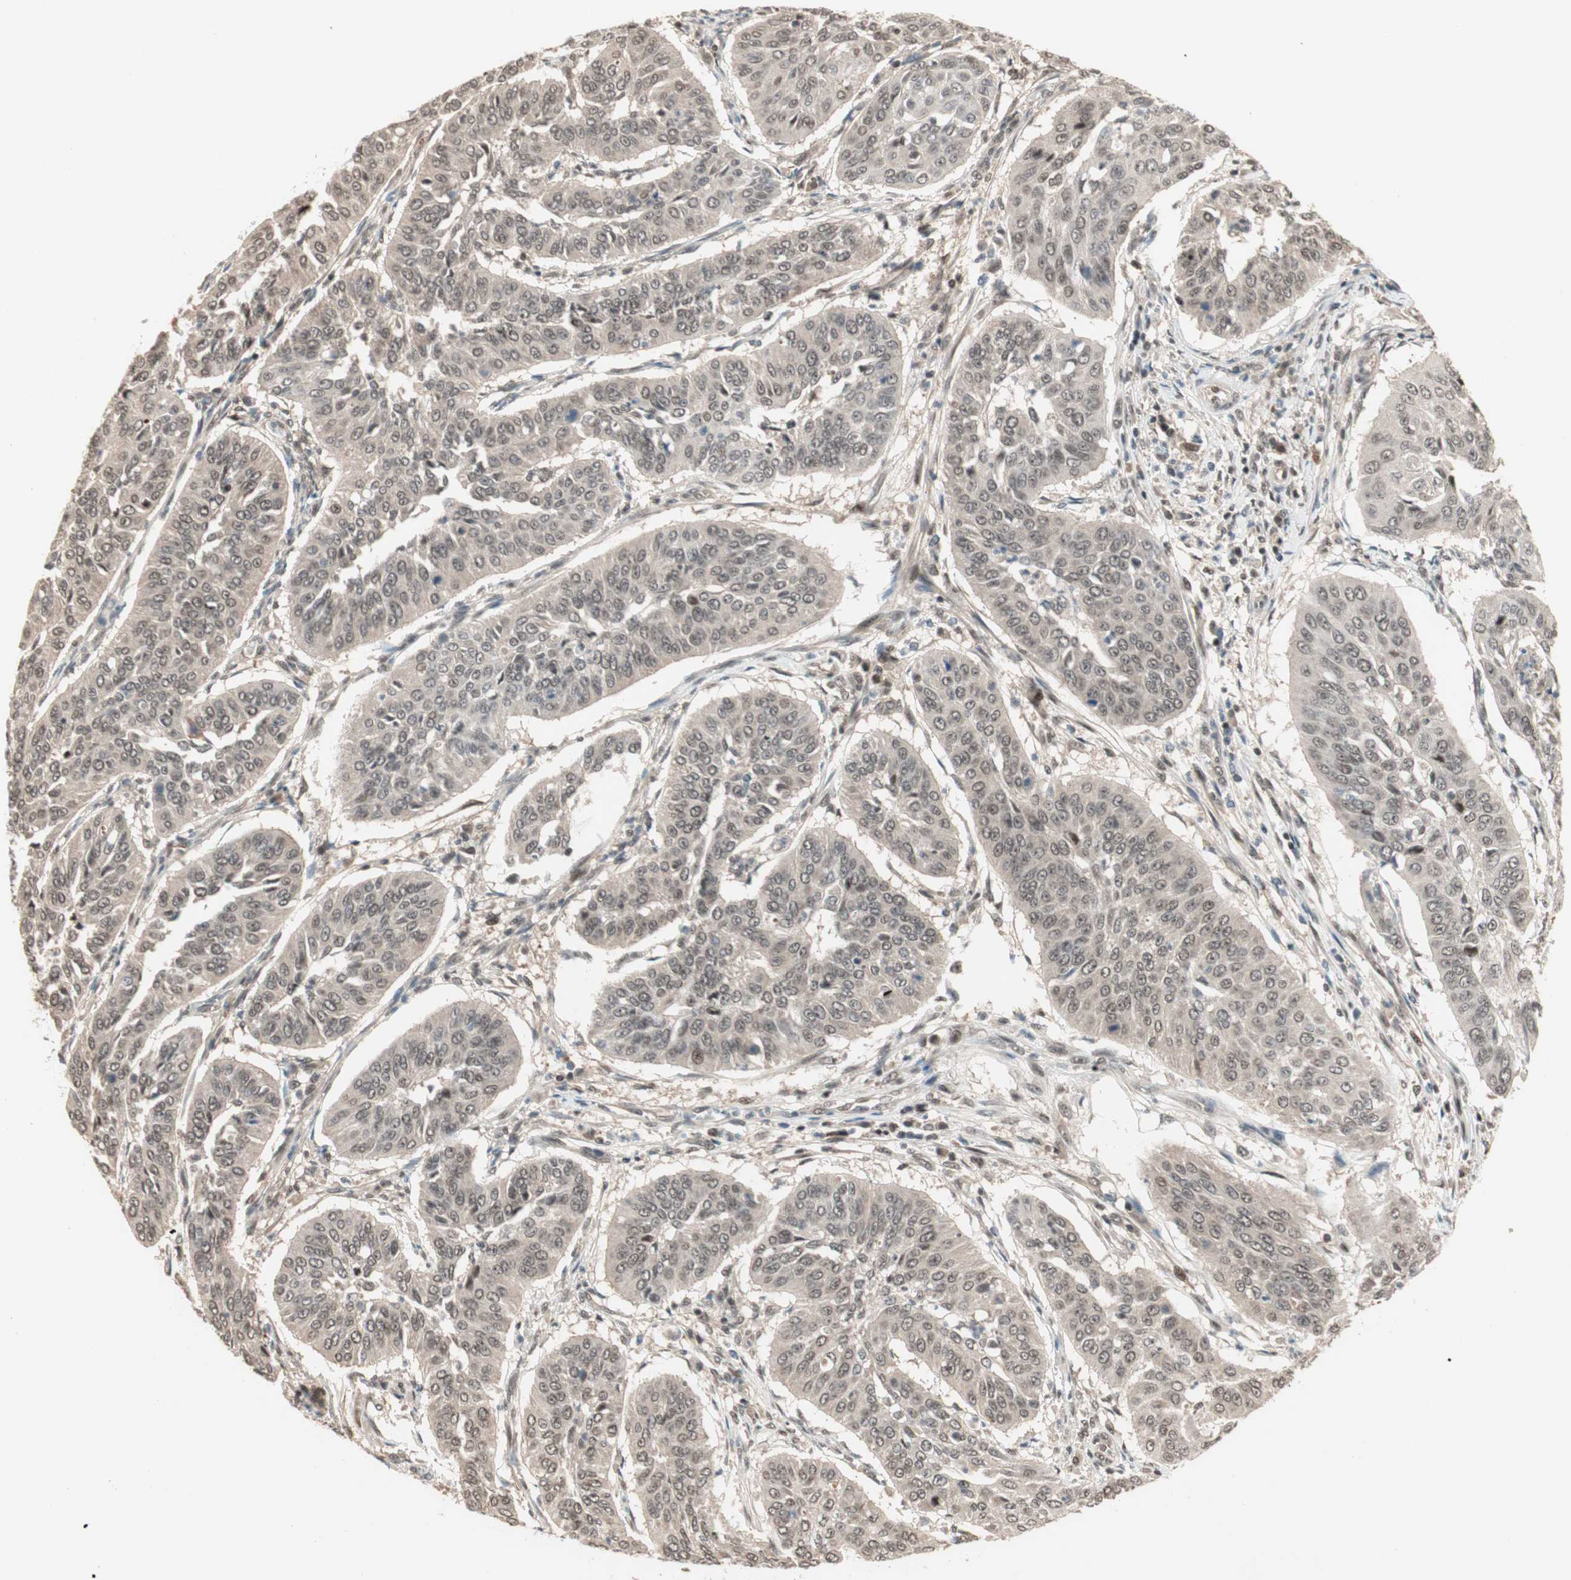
{"staining": {"intensity": "weak", "quantity": ">75%", "location": "nuclear"}, "tissue": "cervical cancer", "cell_type": "Tumor cells", "image_type": "cancer", "snomed": [{"axis": "morphology", "description": "Normal tissue, NOS"}, {"axis": "morphology", "description": "Squamous cell carcinoma, NOS"}, {"axis": "topography", "description": "Cervix"}], "caption": "This photomicrograph shows immunohistochemistry staining of human cervical cancer, with low weak nuclear expression in about >75% of tumor cells.", "gene": "ZNF701", "patient": {"sex": "female", "age": 39}}